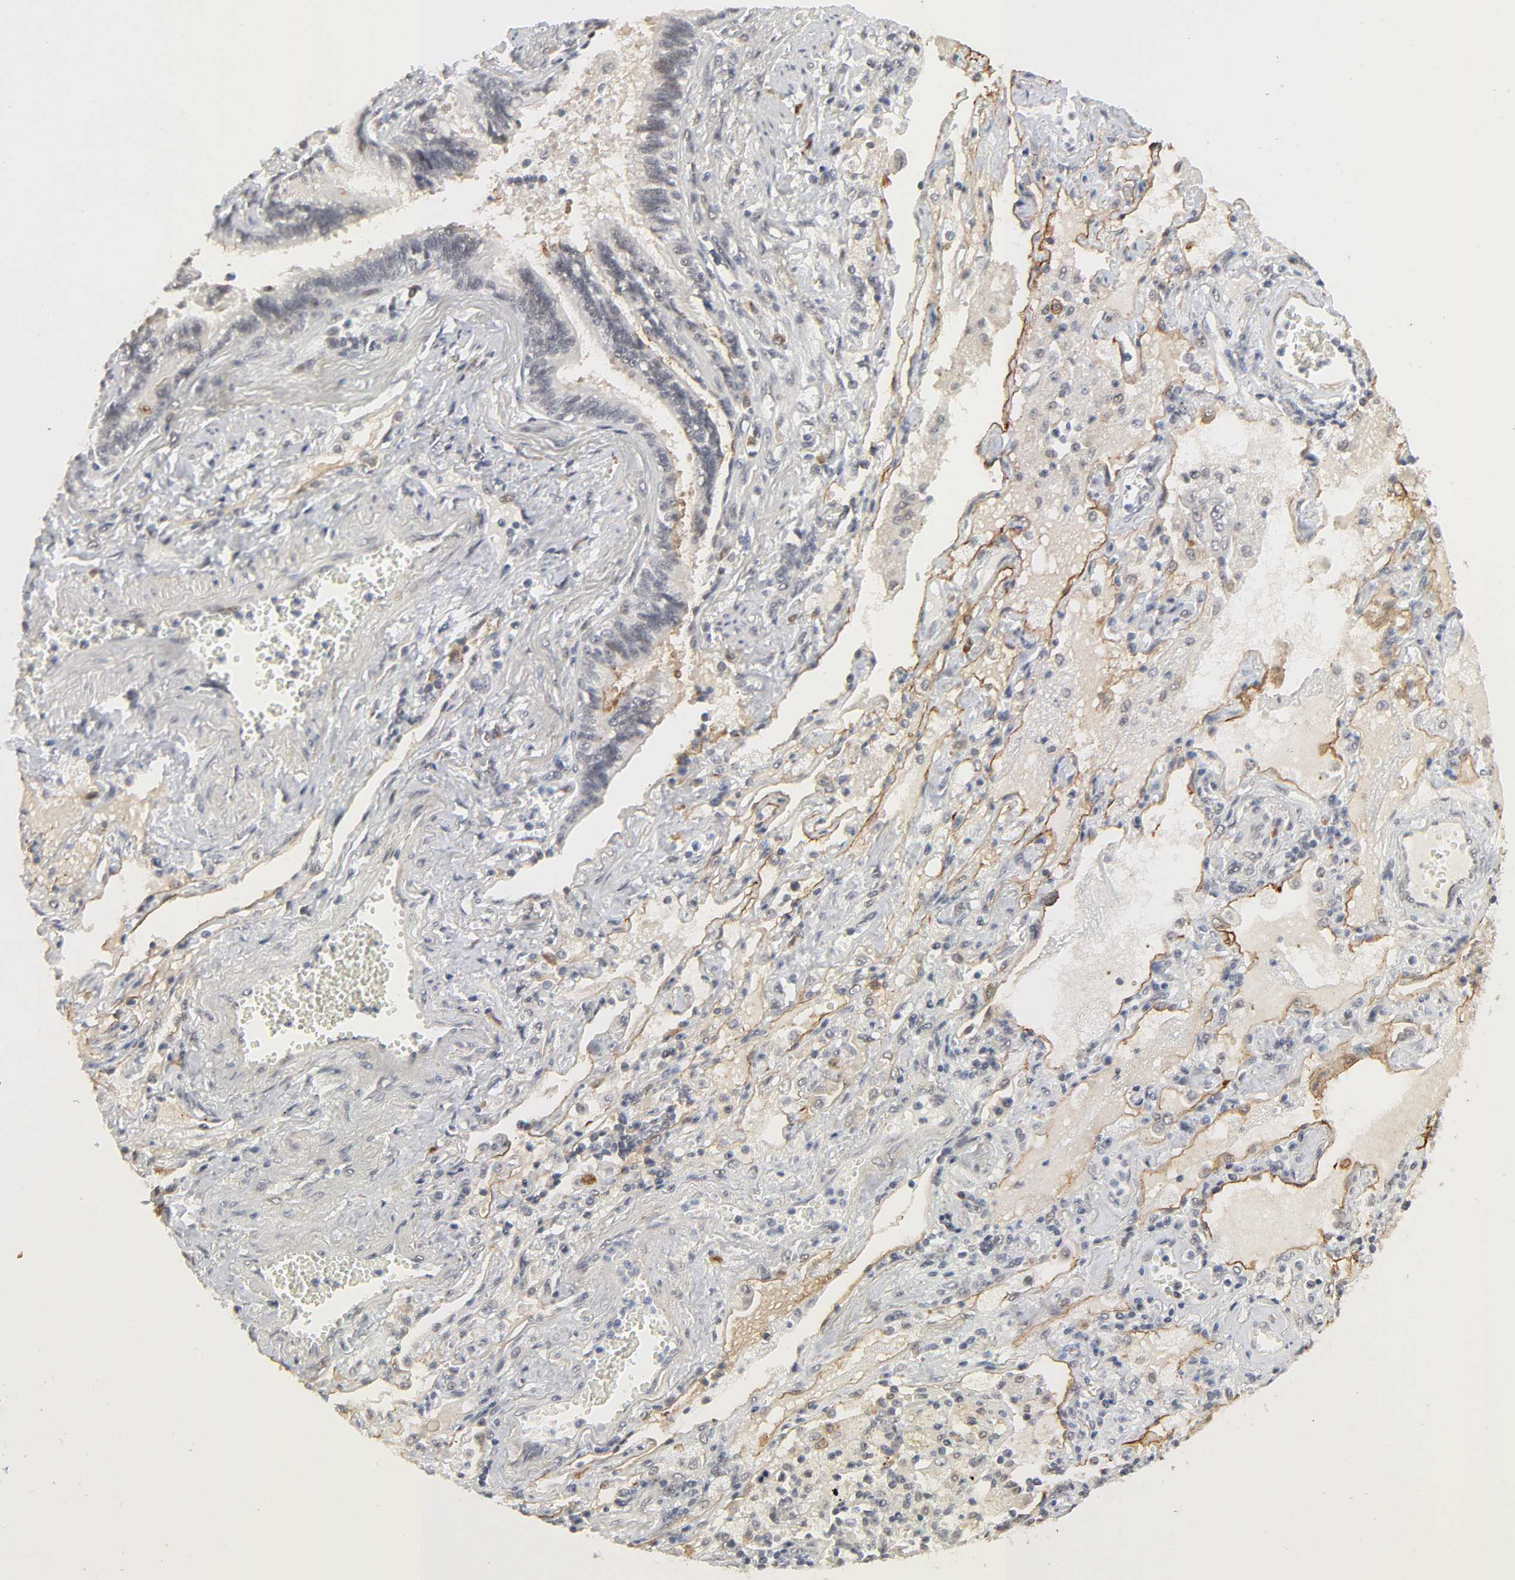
{"staining": {"intensity": "weak", "quantity": "25%-75%", "location": "nuclear"}, "tissue": "lung cancer", "cell_type": "Tumor cells", "image_type": "cancer", "snomed": [{"axis": "morphology", "description": "Squamous cell carcinoma, NOS"}, {"axis": "topography", "description": "Lung"}], "caption": "DAB (3,3'-diaminobenzidine) immunohistochemical staining of lung cancer exhibits weak nuclear protein expression in about 25%-75% of tumor cells. (DAB IHC with brightfield microscopy, high magnification).", "gene": "ZKSCAN8", "patient": {"sex": "female", "age": 76}}